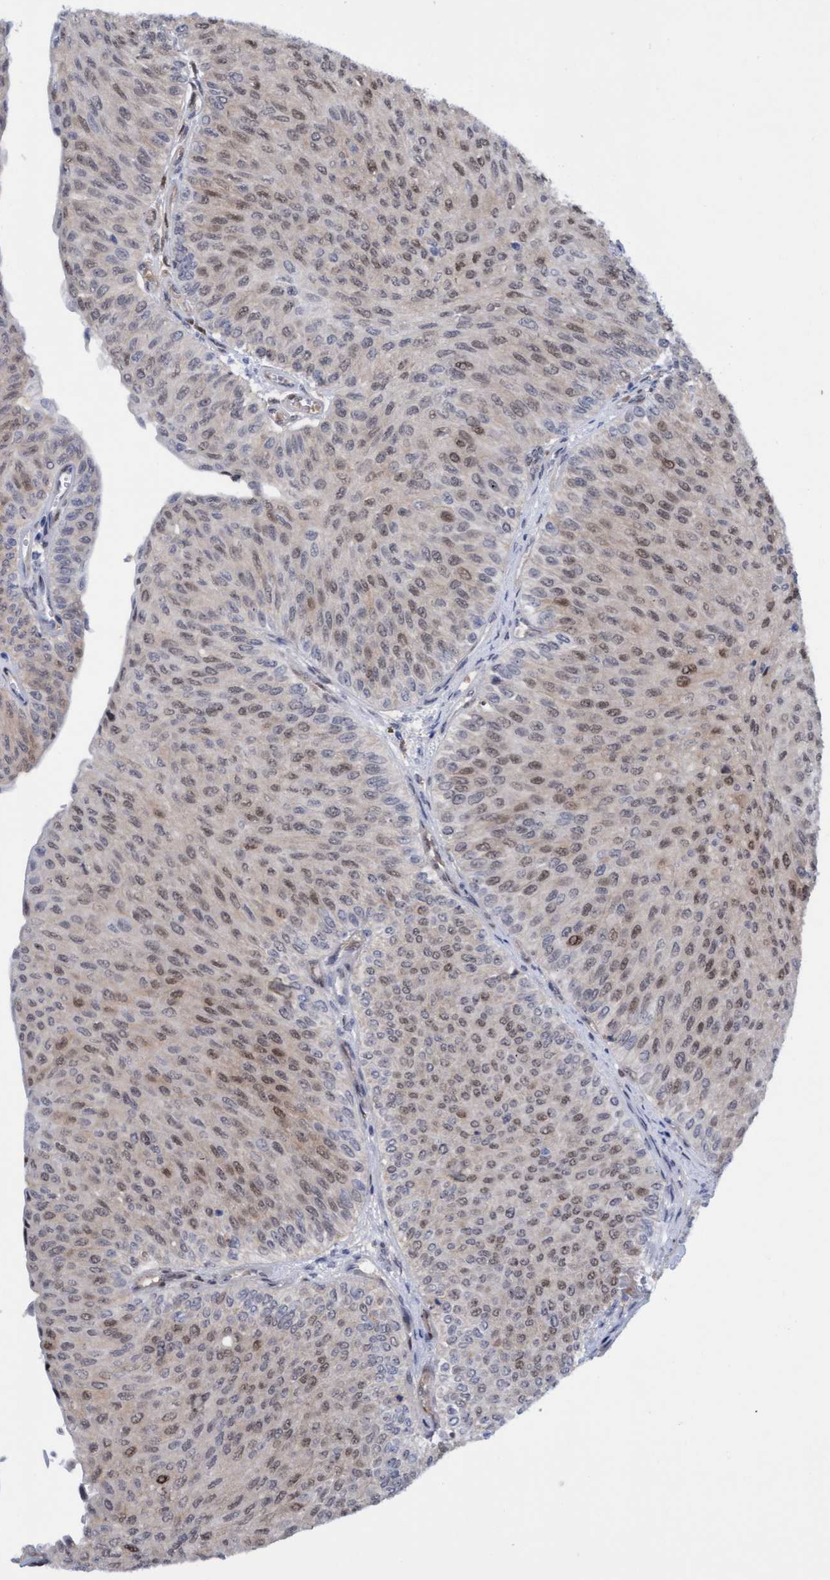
{"staining": {"intensity": "moderate", "quantity": ">75%", "location": "nuclear"}, "tissue": "urothelial cancer", "cell_type": "Tumor cells", "image_type": "cancer", "snomed": [{"axis": "morphology", "description": "Urothelial carcinoma, Low grade"}, {"axis": "topography", "description": "Urinary bladder"}], "caption": "The photomicrograph exhibits immunohistochemical staining of urothelial cancer. There is moderate nuclear expression is appreciated in about >75% of tumor cells.", "gene": "PINX1", "patient": {"sex": "male", "age": 78}}